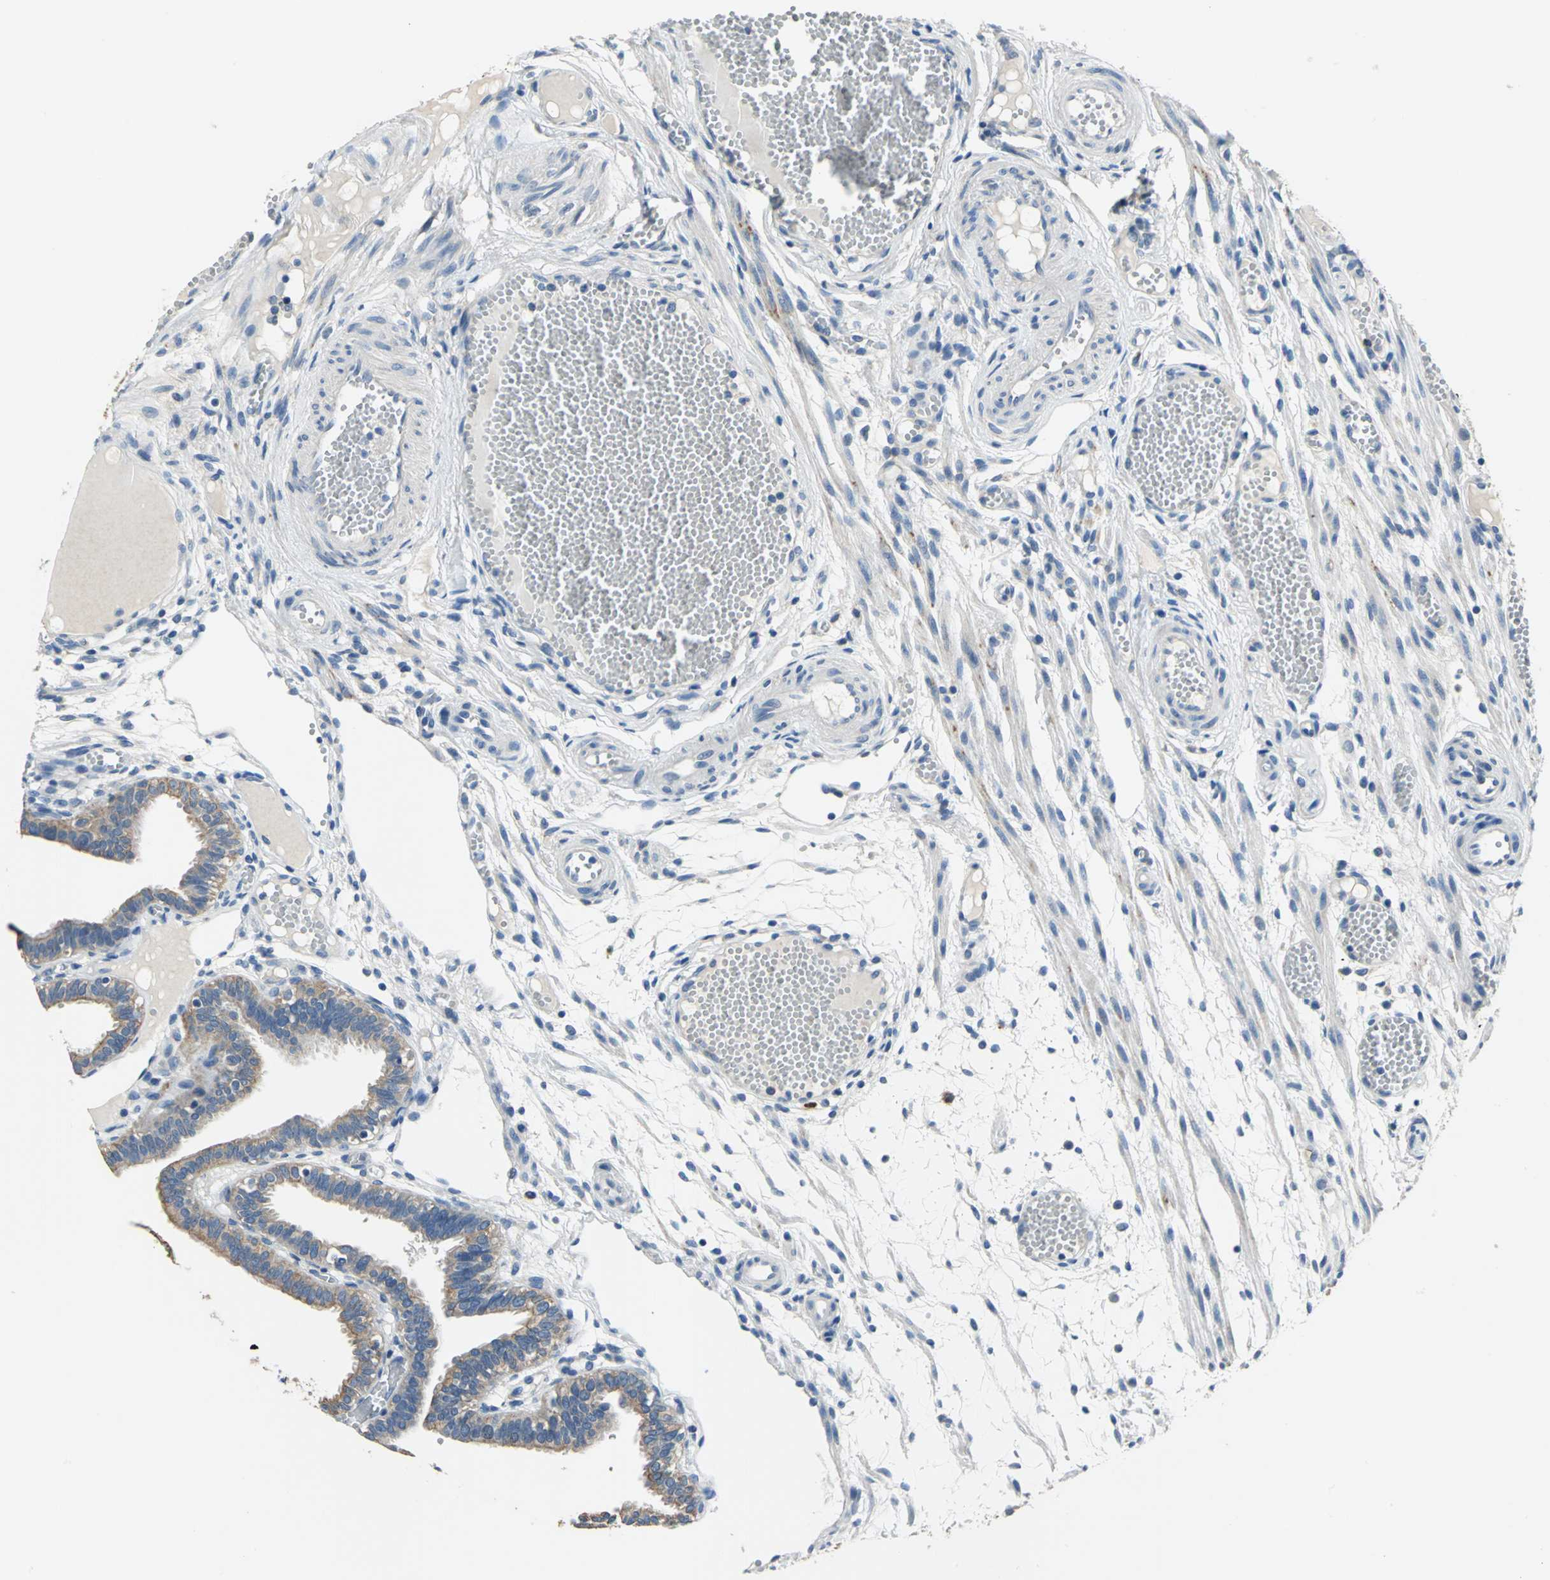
{"staining": {"intensity": "weak", "quantity": ">75%", "location": "cytoplasmic/membranous"}, "tissue": "fallopian tube", "cell_type": "Glandular cells", "image_type": "normal", "snomed": [{"axis": "morphology", "description": "Normal tissue, NOS"}, {"axis": "topography", "description": "Fallopian tube"}], "caption": "Immunohistochemical staining of benign human fallopian tube reveals weak cytoplasmic/membranous protein expression in approximately >75% of glandular cells.", "gene": "RASD2", "patient": {"sex": "female", "age": 29}}